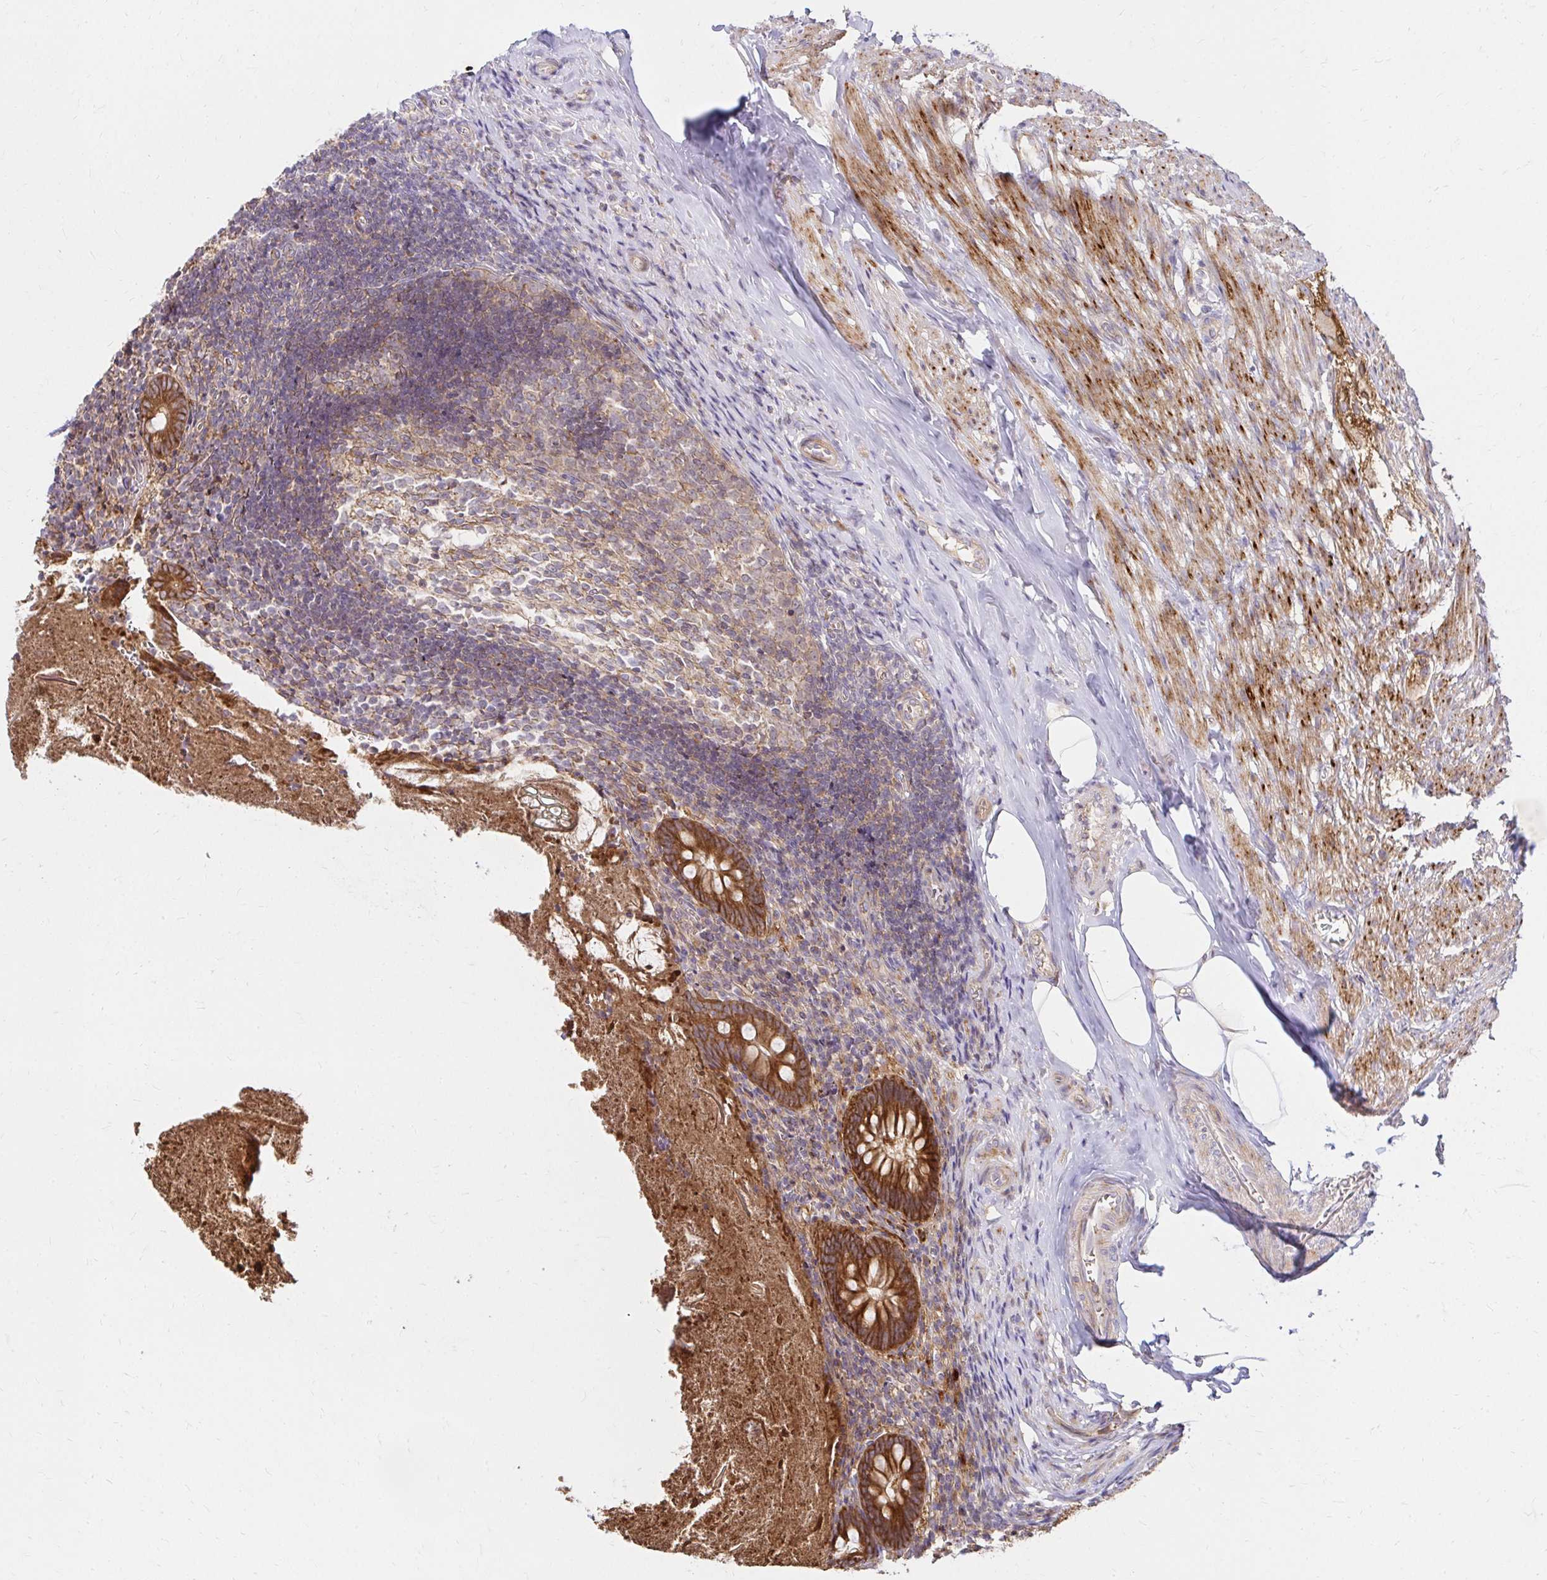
{"staining": {"intensity": "strong", "quantity": ">75%", "location": "cytoplasmic/membranous"}, "tissue": "appendix", "cell_type": "Glandular cells", "image_type": "normal", "snomed": [{"axis": "morphology", "description": "Normal tissue, NOS"}, {"axis": "topography", "description": "Appendix"}], "caption": "The micrograph demonstrates staining of unremarkable appendix, revealing strong cytoplasmic/membranous protein staining (brown color) within glandular cells.", "gene": "ITGA2", "patient": {"sex": "female", "age": 17}}